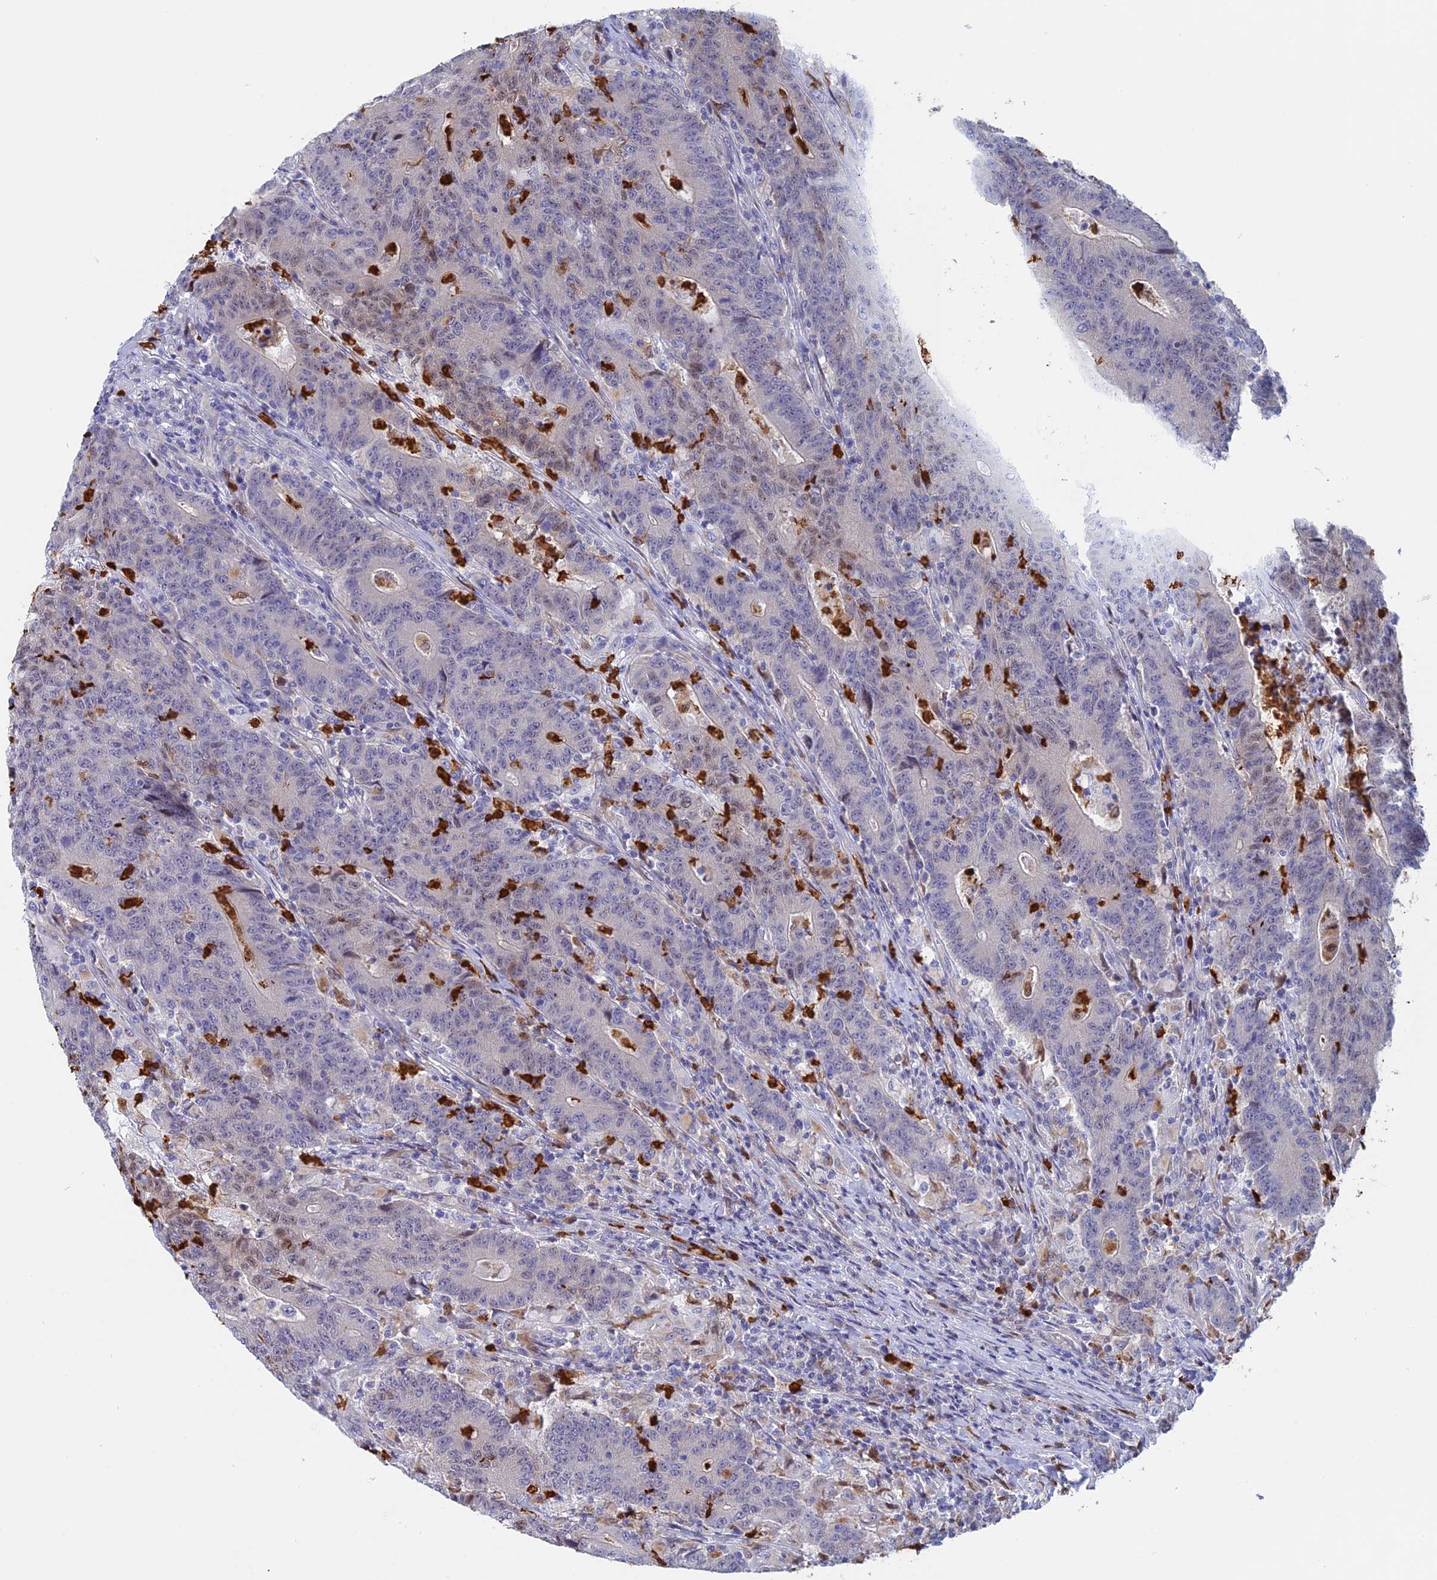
{"staining": {"intensity": "weak", "quantity": "<25%", "location": "cytoplasmic/membranous,nuclear"}, "tissue": "colorectal cancer", "cell_type": "Tumor cells", "image_type": "cancer", "snomed": [{"axis": "morphology", "description": "Adenocarcinoma, NOS"}, {"axis": "topography", "description": "Colon"}], "caption": "Protein analysis of colorectal adenocarcinoma demonstrates no significant positivity in tumor cells.", "gene": "SLC26A1", "patient": {"sex": "female", "age": 75}}